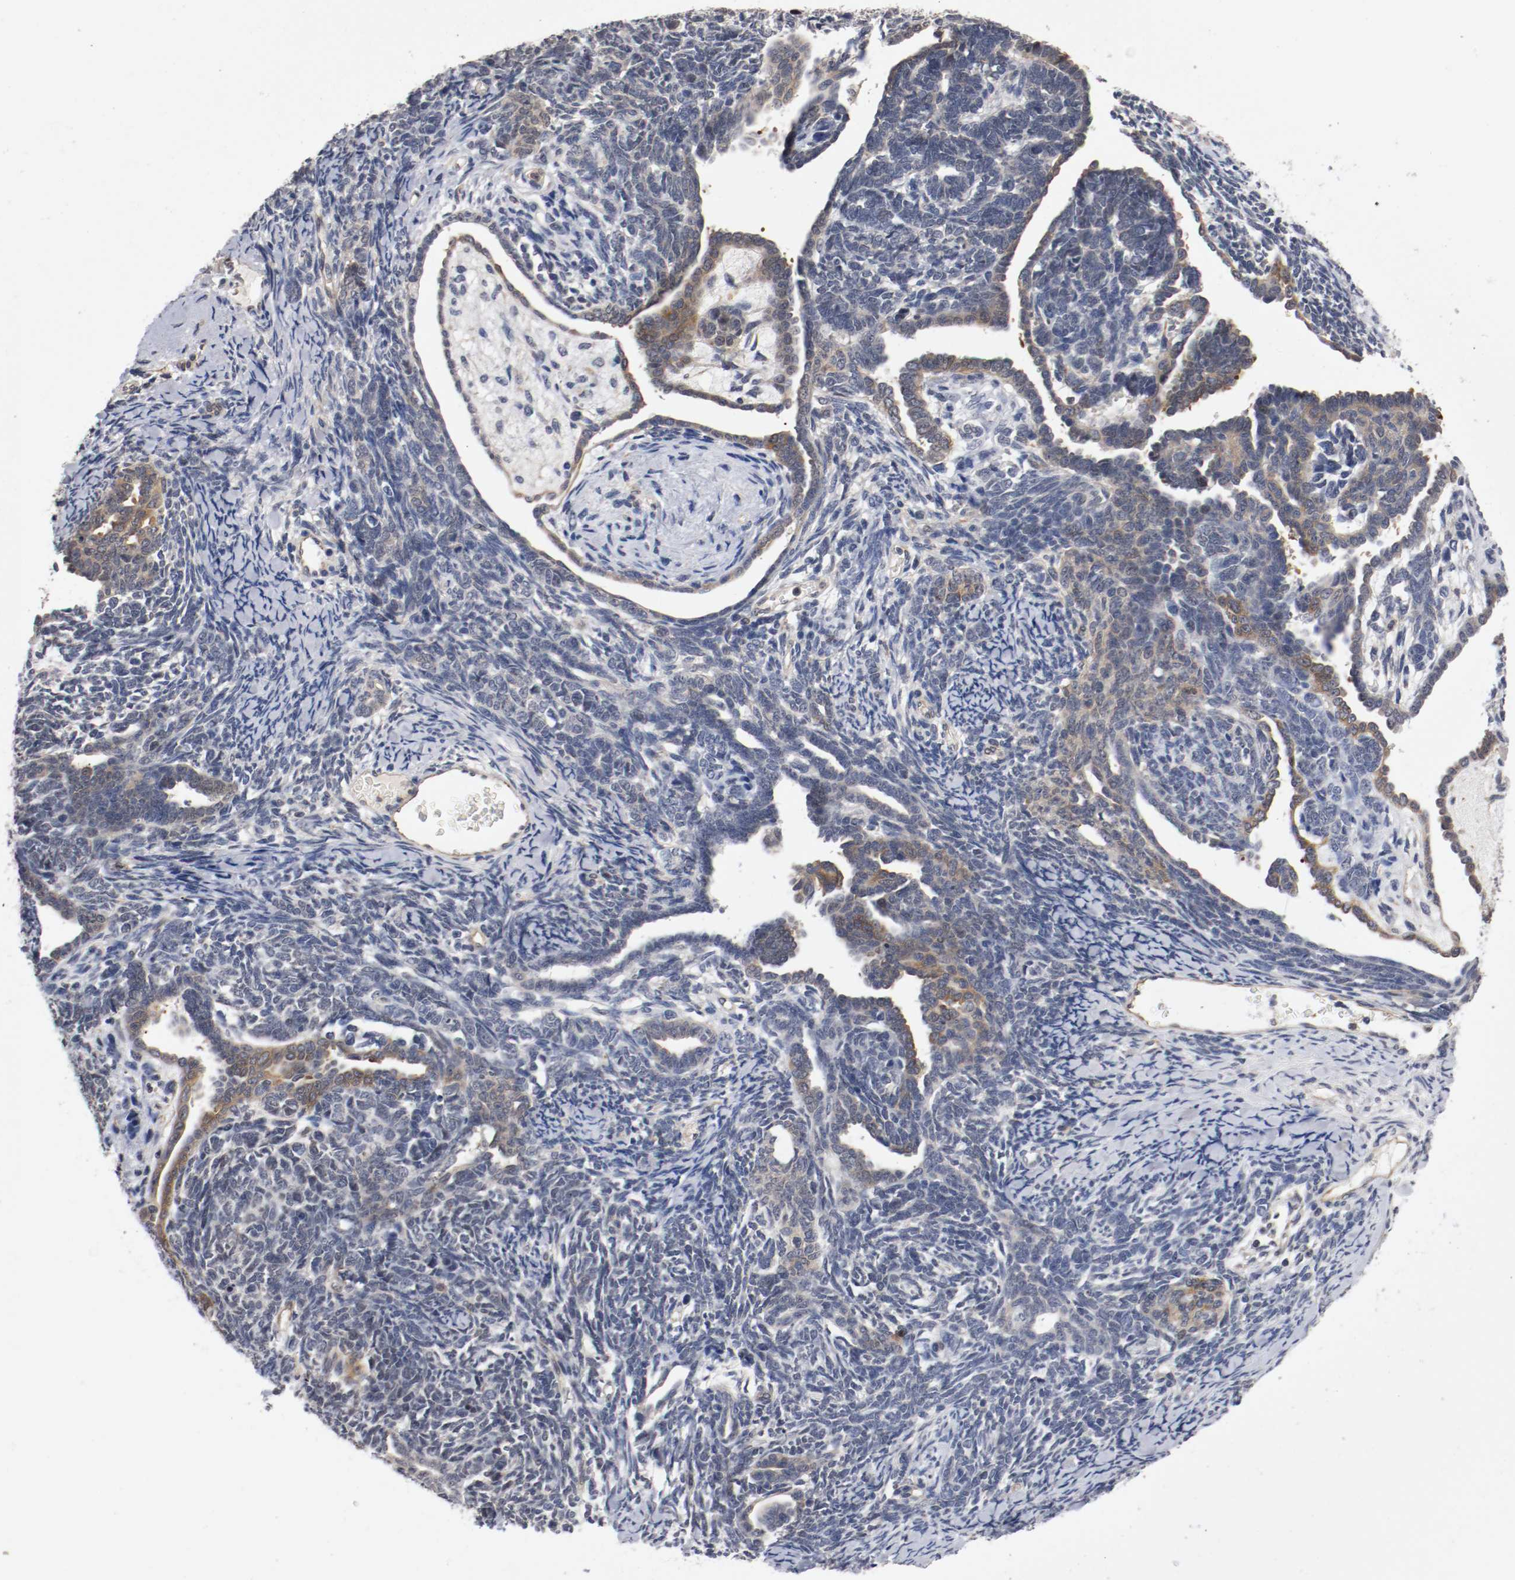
{"staining": {"intensity": "moderate", "quantity": ">75%", "location": "cytoplasmic/membranous"}, "tissue": "endometrial cancer", "cell_type": "Tumor cells", "image_type": "cancer", "snomed": [{"axis": "morphology", "description": "Neoplasm, malignant, NOS"}, {"axis": "topography", "description": "Endometrium"}], "caption": "Moderate cytoplasmic/membranous protein expression is present in approximately >75% of tumor cells in neoplasm (malignant) (endometrial). (IHC, brightfield microscopy, high magnification).", "gene": "RBM23", "patient": {"sex": "female", "age": 74}}